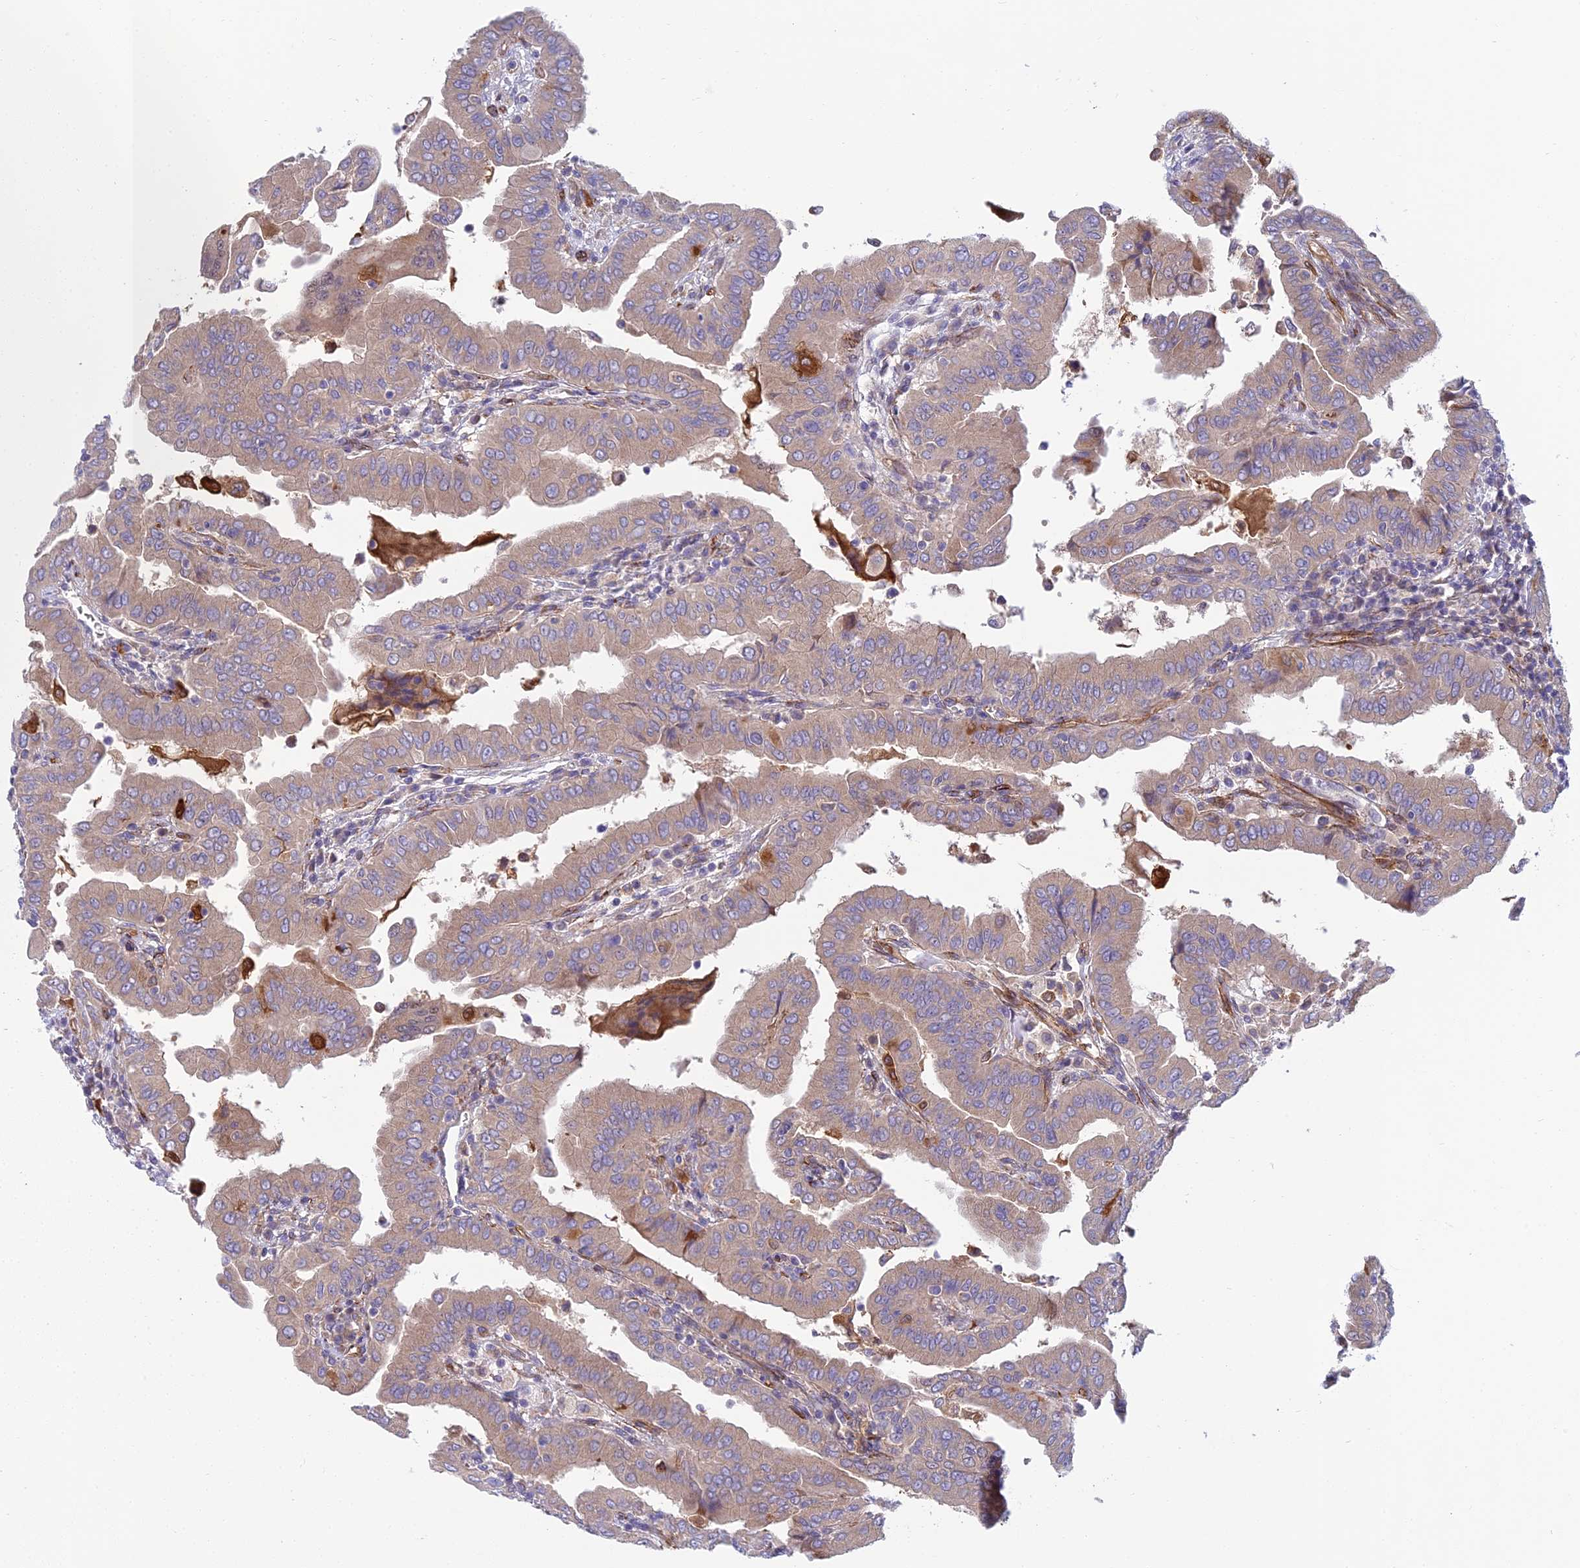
{"staining": {"intensity": "weak", "quantity": ">75%", "location": "cytoplasmic/membranous"}, "tissue": "thyroid cancer", "cell_type": "Tumor cells", "image_type": "cancer", "snomed": [{"axis": "morphology", "description": "Papillary adenocarcinoma, NOS"}, {"axis": "topography", "description": "Thyroid gland"}], "caption": "The micrograph exhibits staining of thyroid cancer, revealing weak cytoplasmic/membranous protein positivity (brown color) within tumor cells. (brown staining indicates protein expression, while blue staining denotes nuclei).", "gene": "DUS2", "patient": {"sex": "male", "age": 33}}